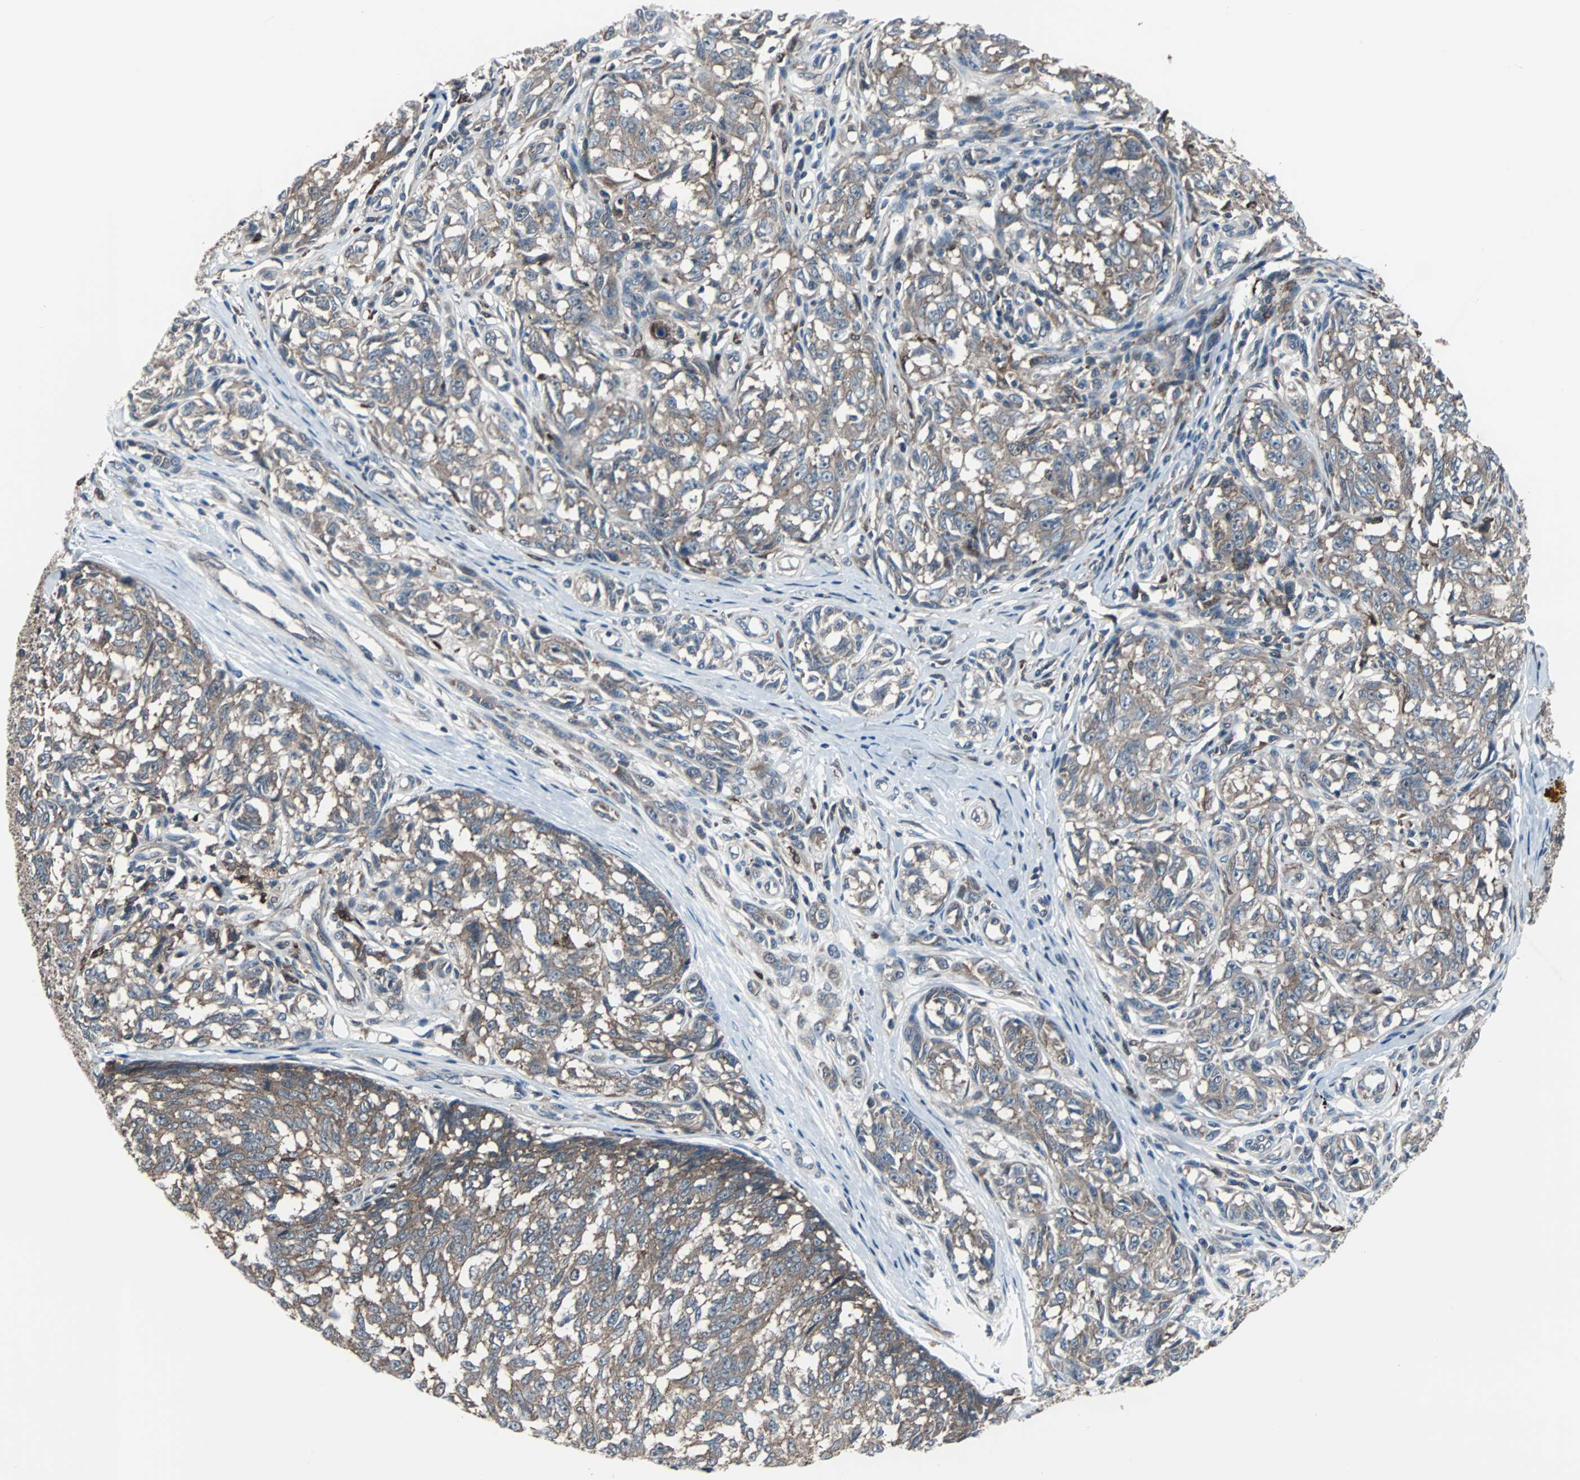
{"staining": {"intensity": "weak", "quantity": ">75%", "location": "cytoplasmic/membranous"}, "tissue": "melanoma", "cell_type": "Tumor cells", "image_type": "cancer", "snomed": [{"axis": "morphology", "description": "Malignant melanoma, NOS"}, {"axis": "topography", "description": "Skin"}], "caption": "Melanoma tissue exhibits weak cytoplasmic/membranous staining in about >75% of tumor cells", "gene": "PAK1", "patient": {"sex": "female", "age": 64}}